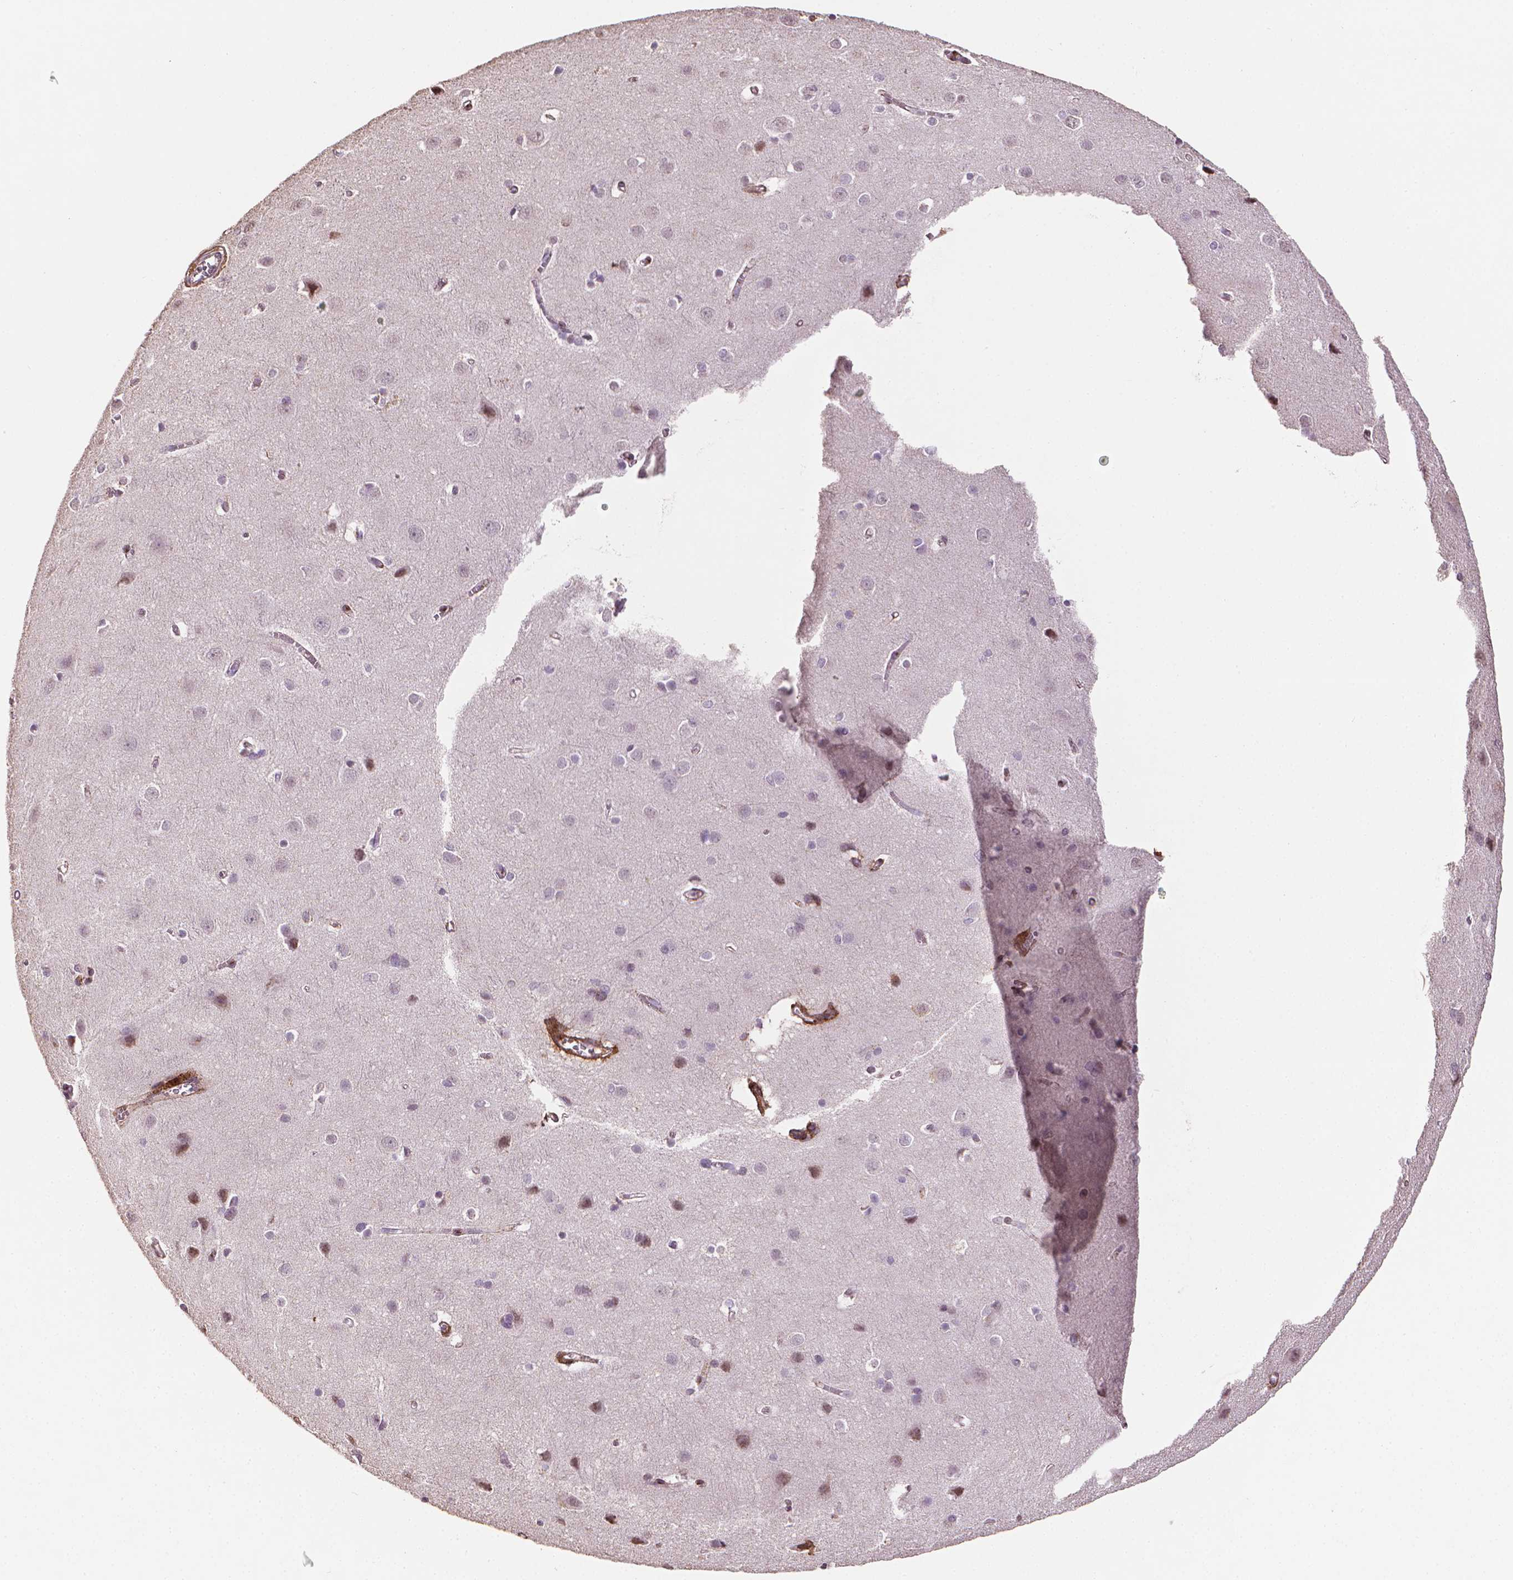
{"staining": {"intensity": "moderate", "quantity": "25%-75%", "location": "cytoplasmic/membranous"}, "tissue": "cerebral cortex", "cell_type": "Endothelial cells", "image_type": "normal", "snomed": [{"axis": "morphology", "description": "Normal tissue, NOS"}, {"axis": "topography", "description": "Cerebral cortex"}], "caption": "Protein analysis of benign cerebral cortex displays moderate cytoplasmic/membranous expression in approximately 25%-75% of endothelial cells.", "gene": "DCN", "patient": {"sex": "male", "age": 37}}